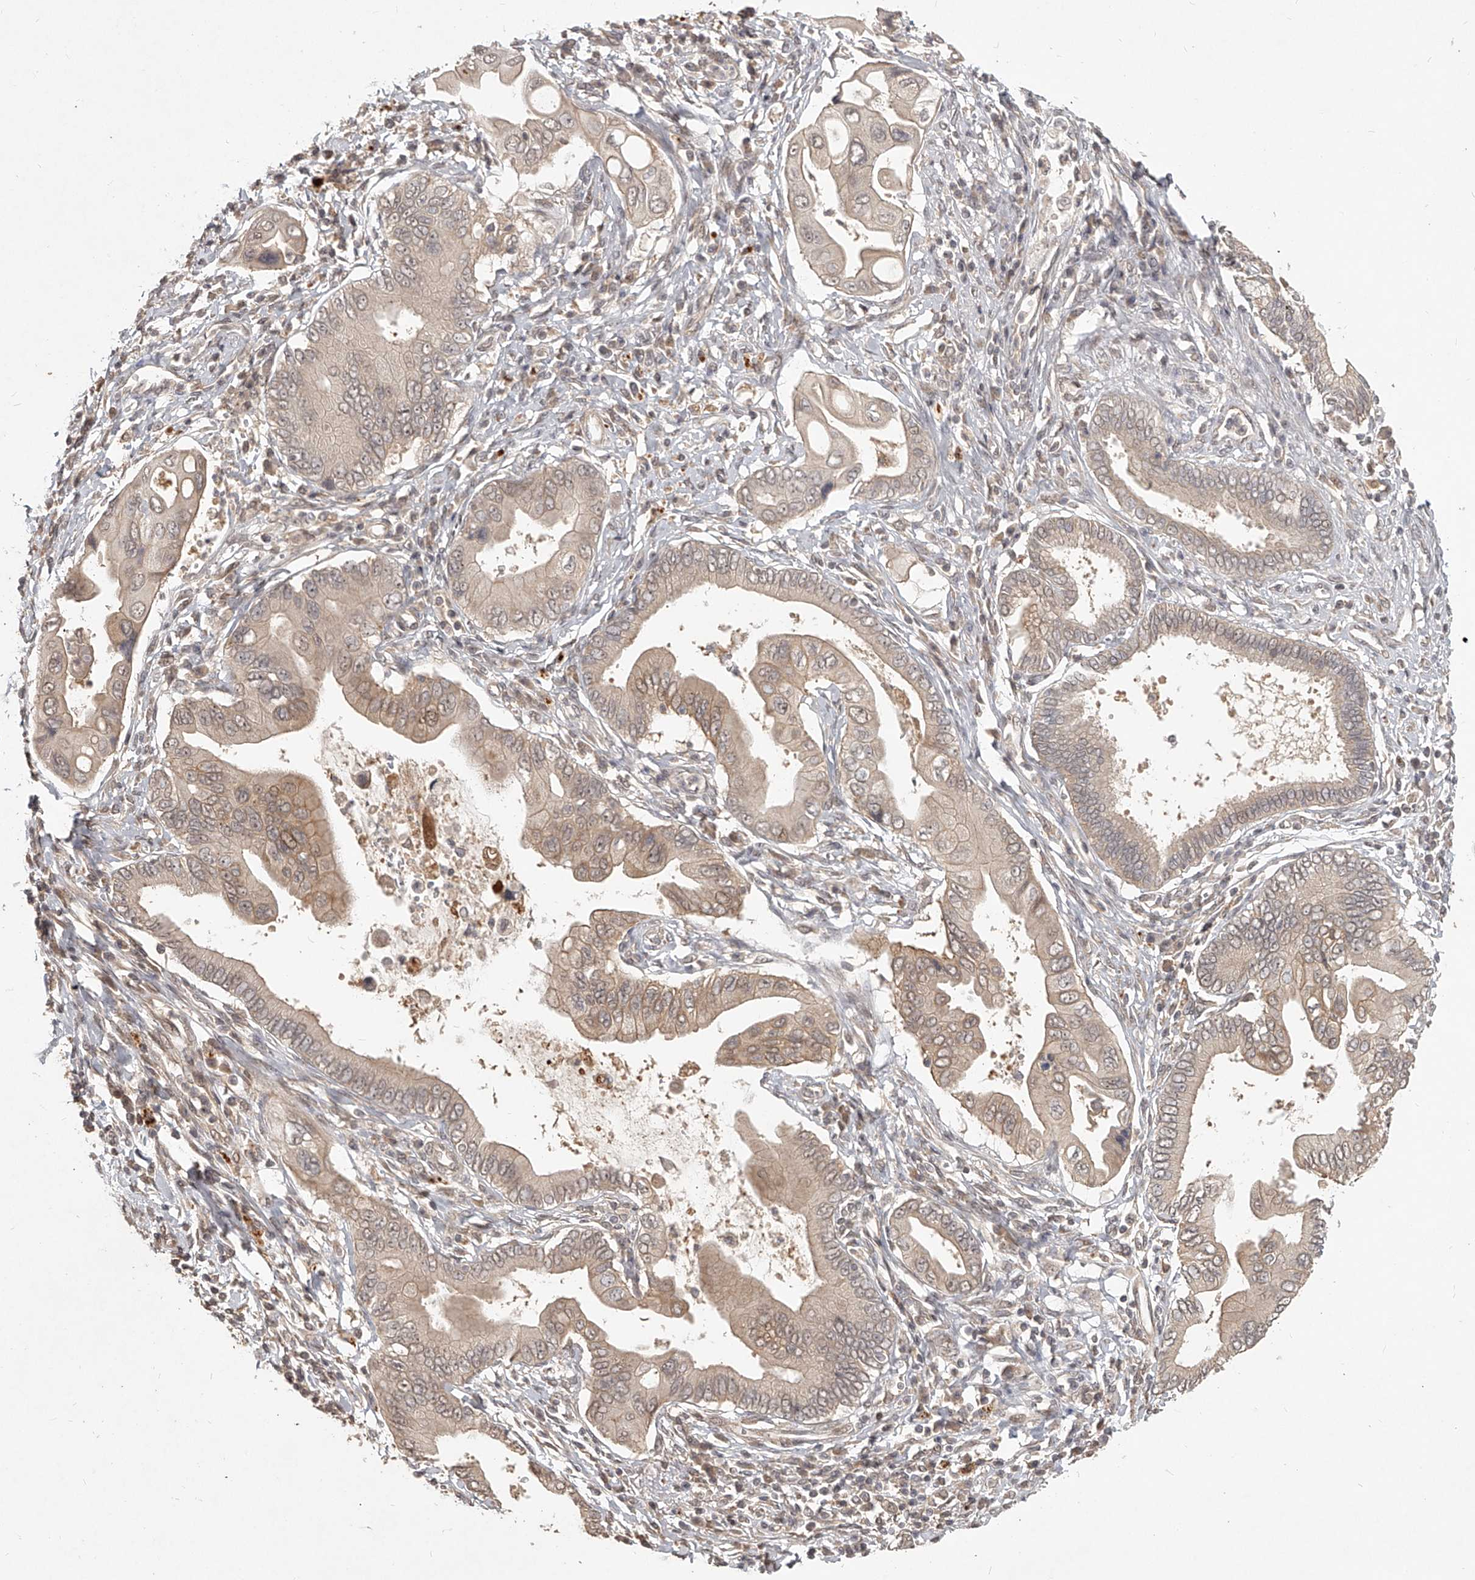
{"staining": {"intensity": "weak", "quantity": "25%-75%", "location": "cytoplasmic/membranous,nuclear"}, "tissue": "pancreatic cancer", "cell_type": "Tumor cells", "image_type": "cancer", "snomed": [{"axis": "morphology", "description": "Adenocarcinoma, NOS"}, {"axis": "topography", "description": "Pancreas"}], "caption": "Immunohistochemistry photomicrograph of neoplastic tissue: pancreatic adenocarcinoma stained using immunohistochemistry displays low levels of weak protein expression localized specifically in the cytoplasmic/membranous and nuclear of tumor cells, appearing as a cytoplasmic/membranous and nuclear brown color.", "gene": "SLC37A1", "patient": {"sex": "male", "age": 78}}